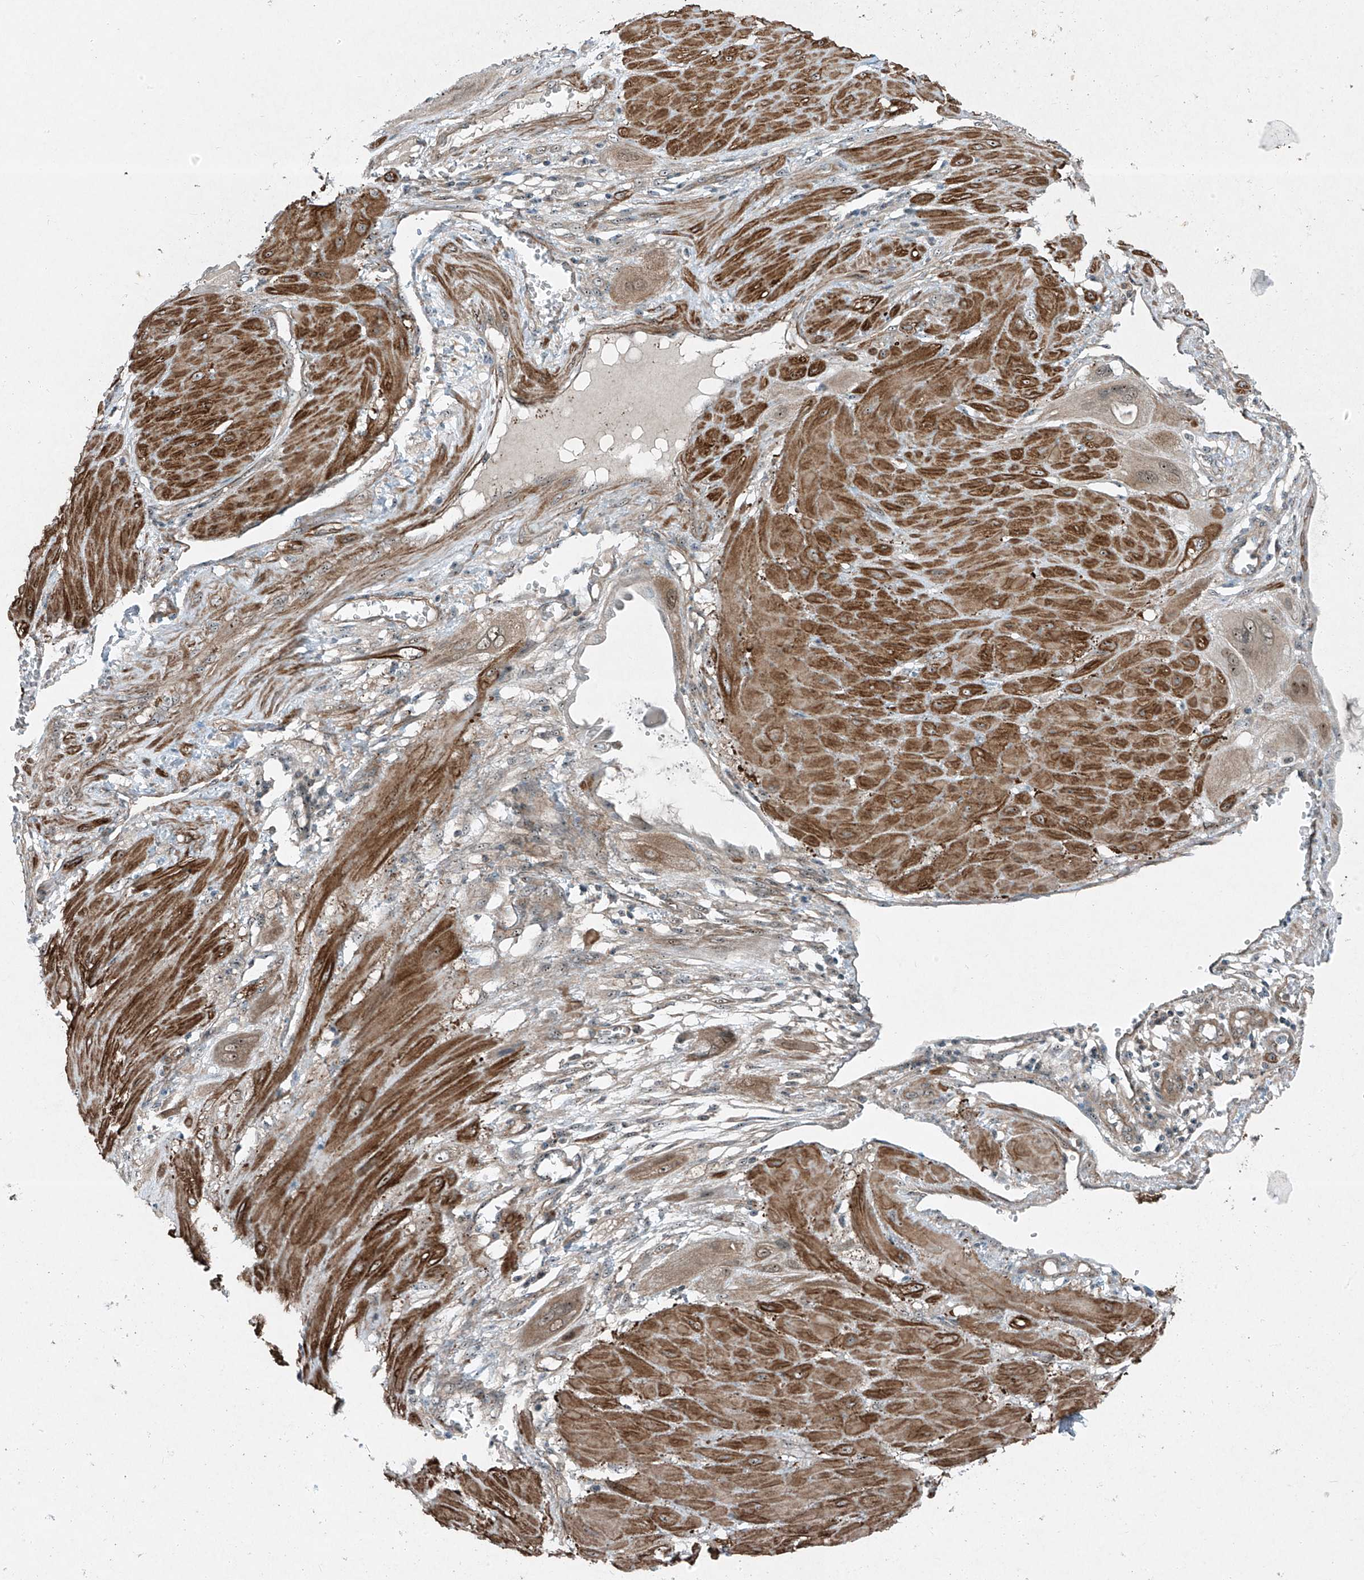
{"staining": {"intensity": "weak", "quantity": ">75%", "location": "cytoplasmic/membranous"}, "tissue": "cervical cancer", "cell_type": "Tumor cells", "image_type": "cancer", "snomed": [{"axis": "morphology", "description": "Squamous cell carcinoma, NOS"}, {"axis": "topography", "description": "Cervix"}], "caption": "DAB immunohistochemical staining of human cervical squamous cell carcinoma displays weak cytoplasmic/membranous protein staining in approximately >75% of tumor cells.", "gene": "PPCS", "patient": {"sex": "female", "age": 34}}